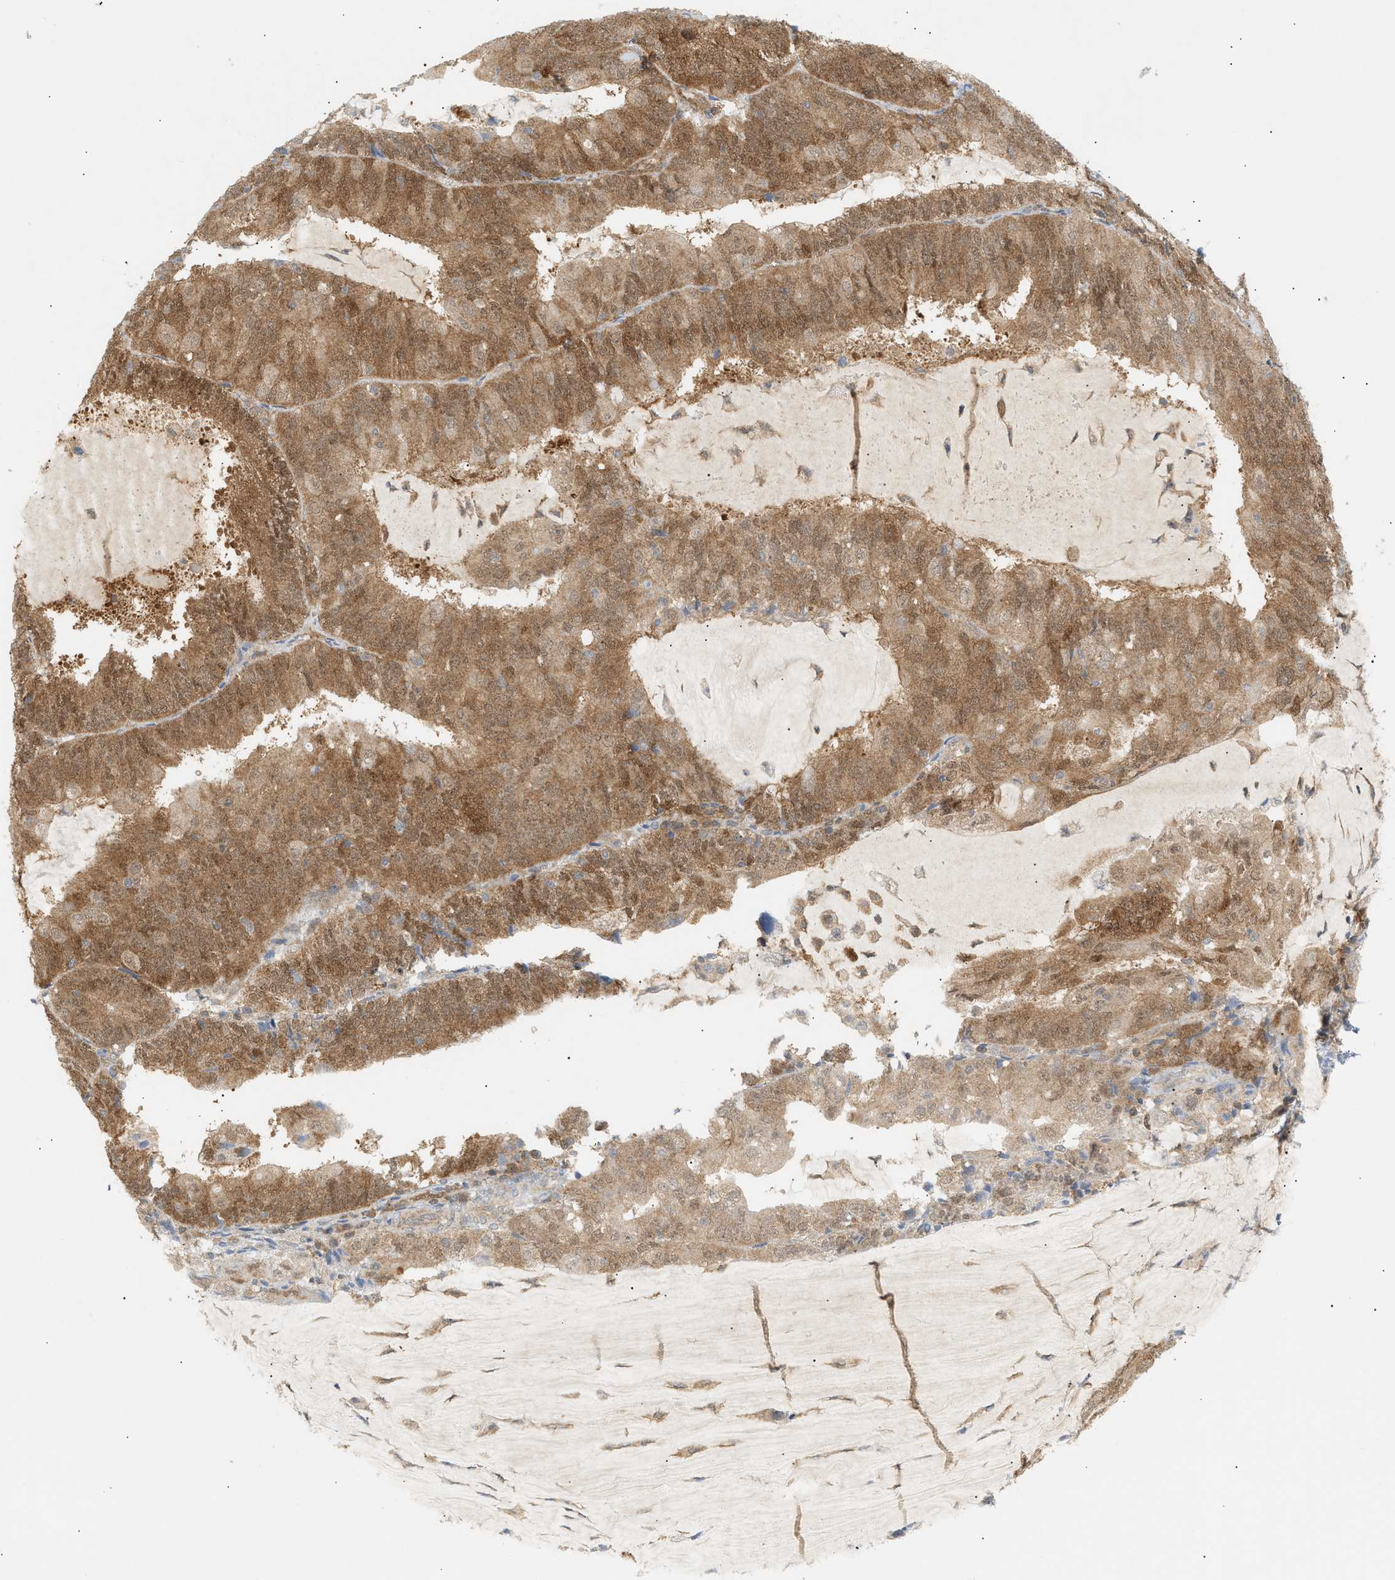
{"staining": {"intensity": "moderate", "quantity": ">75%", "location": "cytoplasmic/membranous"}, "tissue": "endometrial cancer", "cell_type": "Tumor cells", "image_type": "cancer", "snomed": [{"axis": "morphology", "description": "Adenocarcinoma, NOS"}, {"axis": "topography", "description": "Endometrium"}], "caption": "IHC of human endometrial adenocarcinoma demonstrates medium levels of moderate cytoplasmic/membranous staining in approximately >75% of tumor cells.", "gene": "SHC1", "patient": {"sex": "female", "age": 81}}